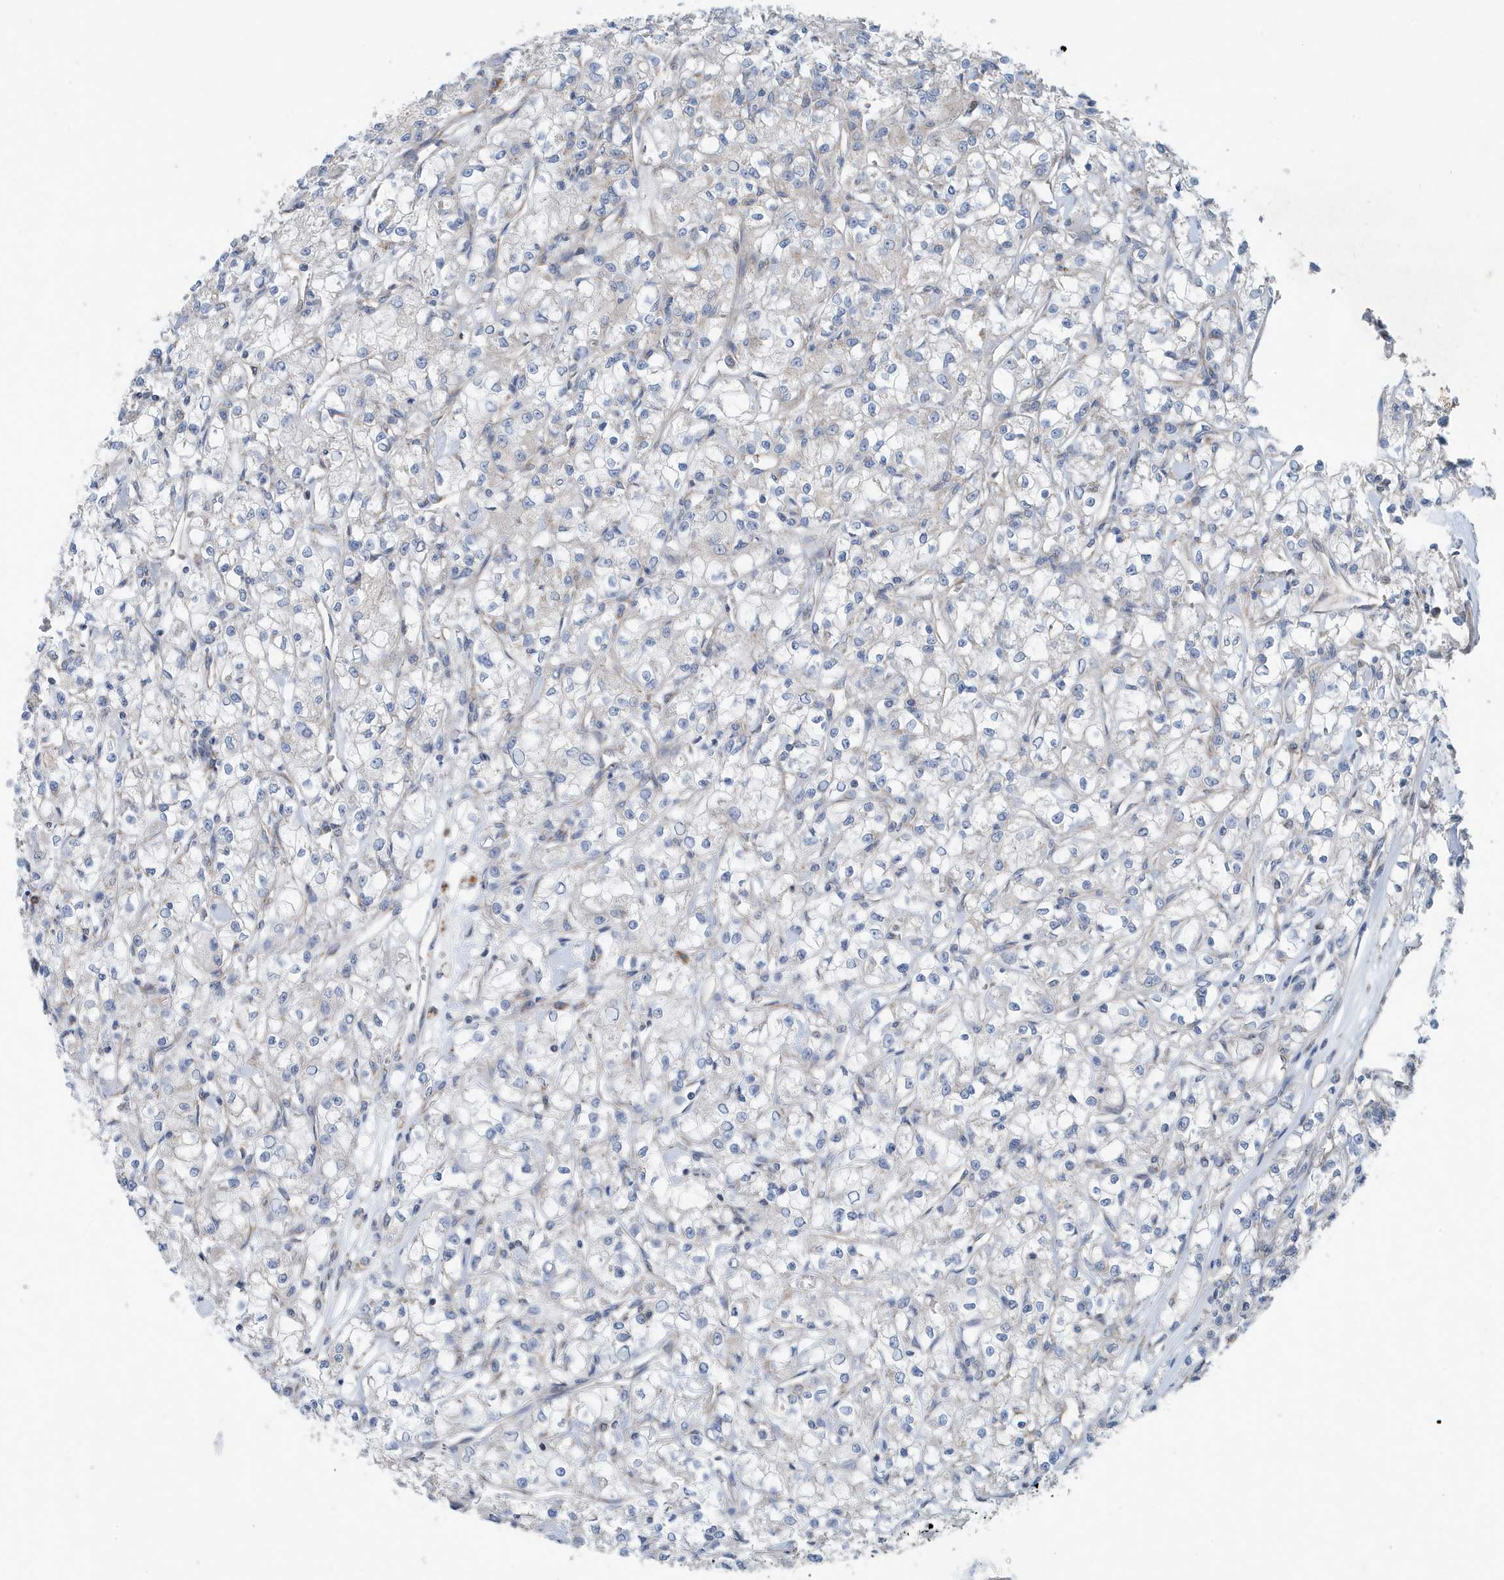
{"staining": {"intensity": "negative", "quantity": "none", "location": "none"}, "tissue": "renal cancer", "cell_type": "Tumor cells", "image_type": "cancer", "snomed": [{"axis": "morphology", "description": "Adenocarcinoma, NOS"}, {"axis": "topography", "description": "Kidney"}], "caption": "The micrograph displays no staining of tumor cells in renal cancer. (Stains: DAB (3,3'-diaminobenzidine) immunohistochemistry (IHC) with hematoxylin counter stain, Microscopy: brightfield microscopy at high magnification).", "gene": "PPM1M", "patient": {"sex": "female", "age": 59}}